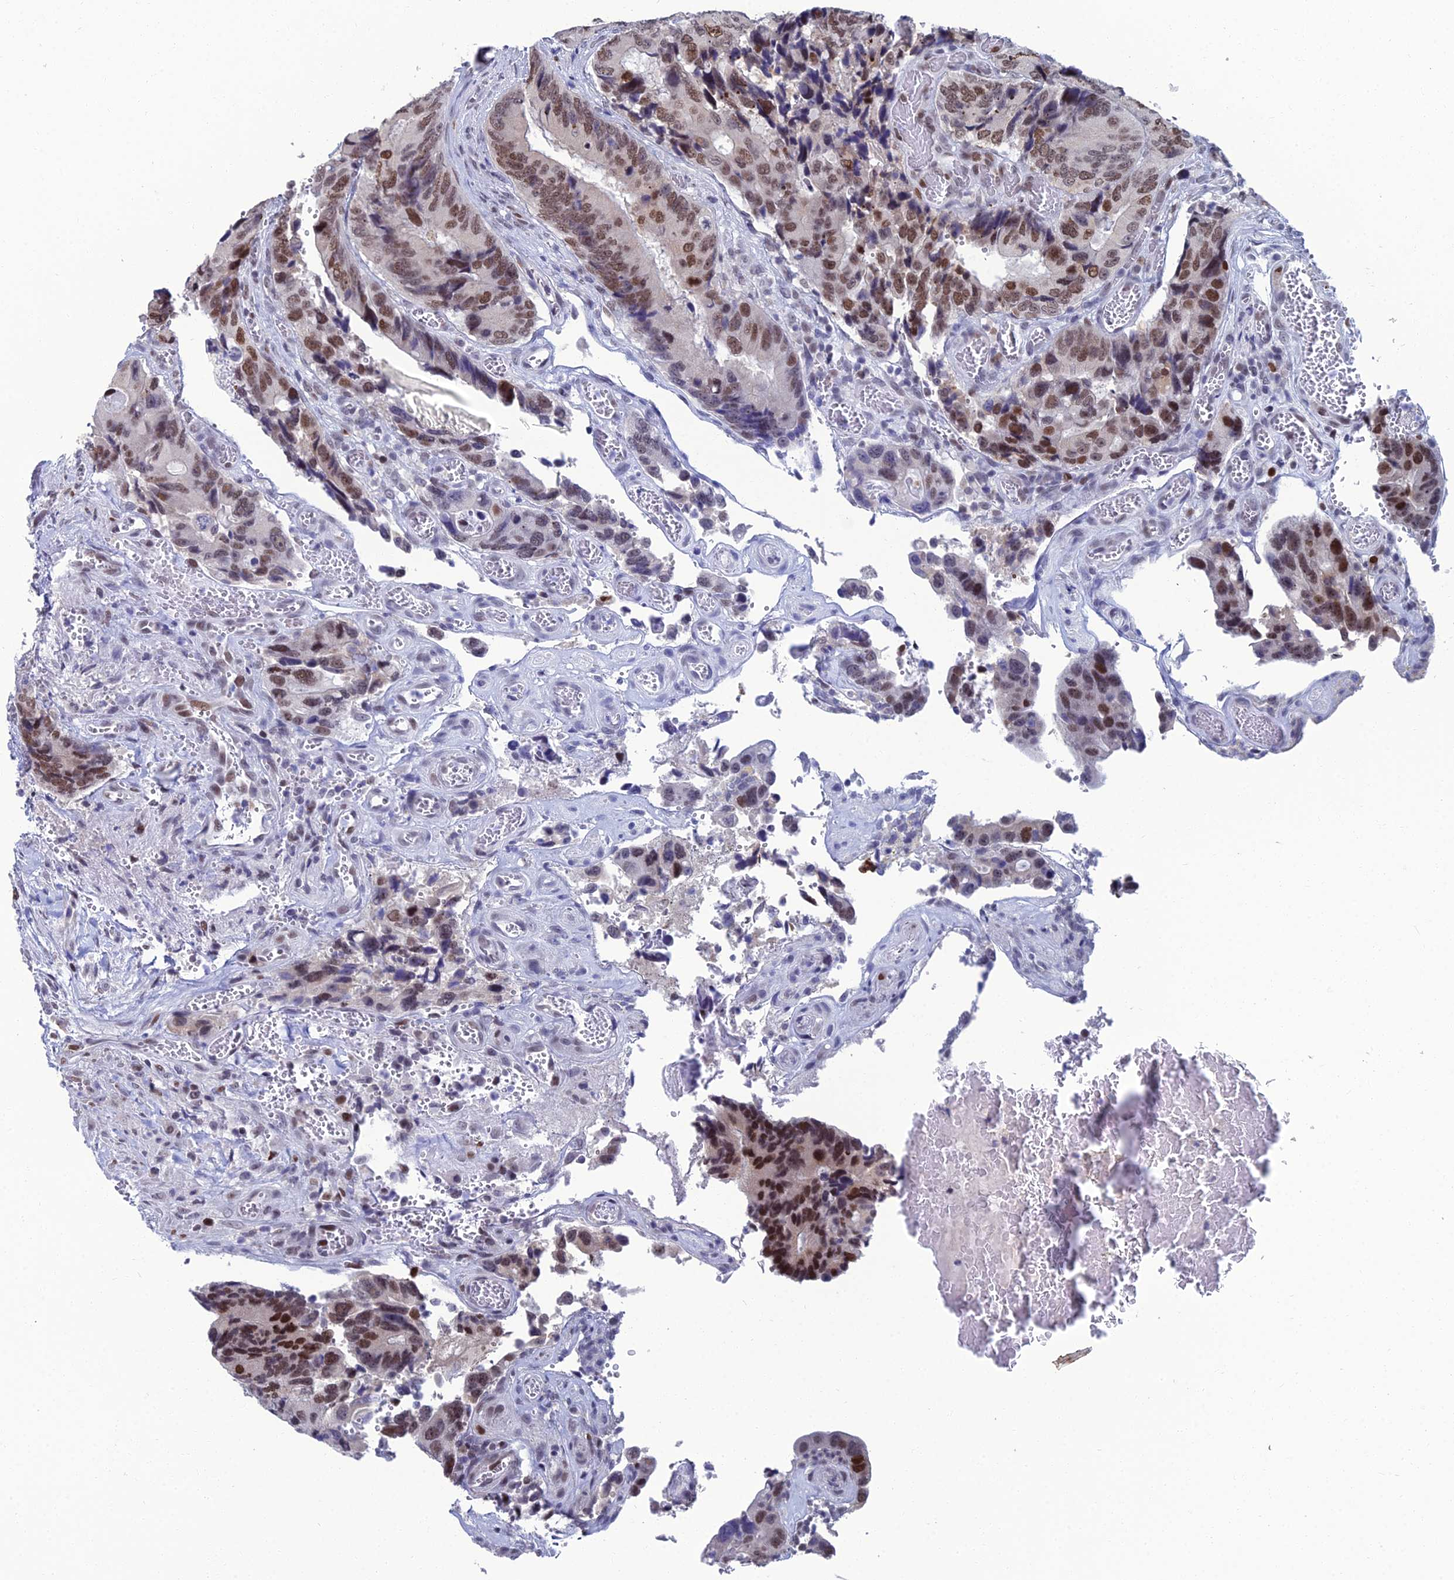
{"staining": {"intensity": "moderate", "quantity": "25%-75%", "location": "nuclear"}, "tissue": "colorectal cancer", "cell_type": "Tumor cells", "image_type": "cancer", "snomed": [{"axis": "morphology", "description": "Adenocarcinoma, NOS"}, {"axis": "topography", "description": "Colon"}], "caption": "A photomicrograph of human colorectal cancer stained for a protein displays moderate nuclear brown staining in tumor cells. (Brightfield microscopy of DAB IHC at high magnification).", "gene": "TAF9B", "patient": {"sex": "male", "age": 84}}